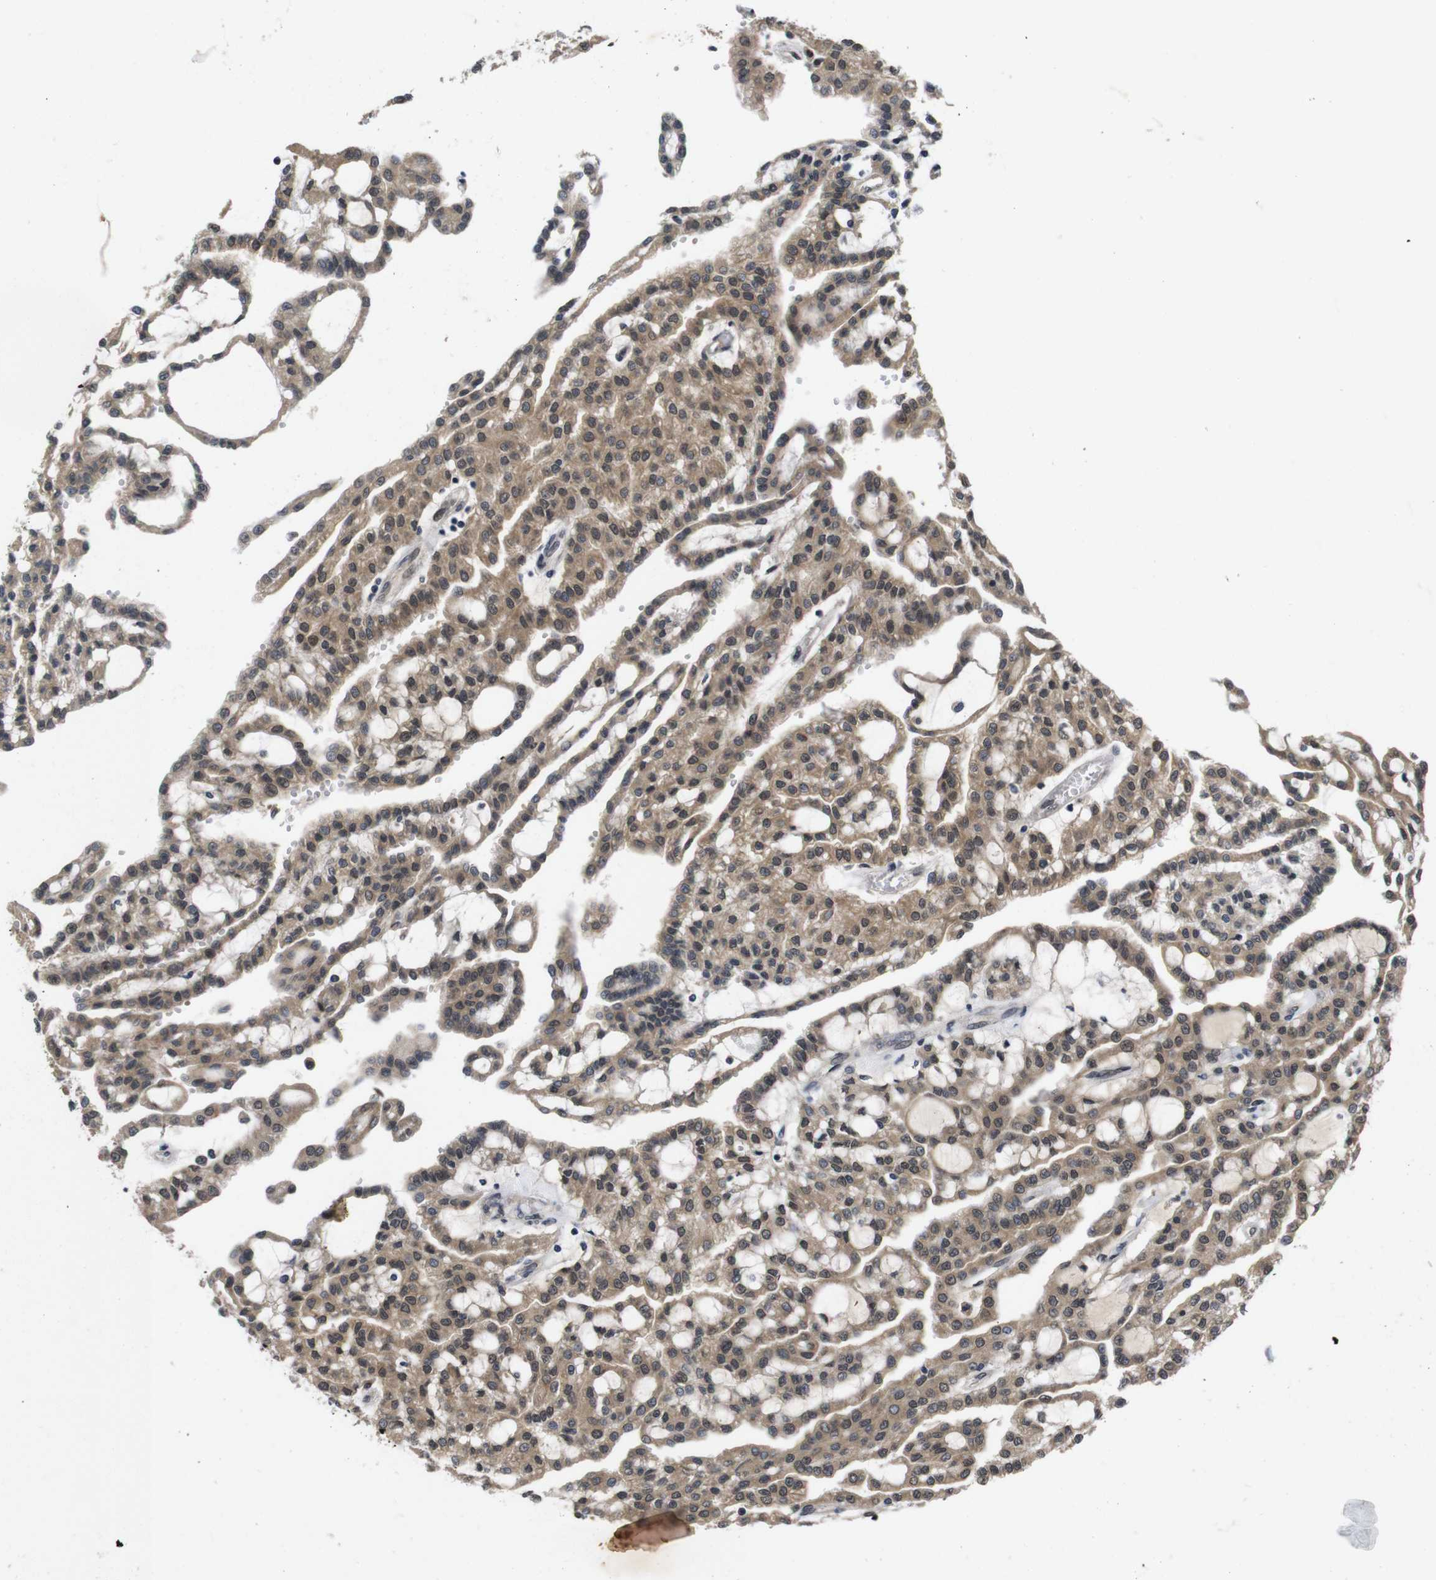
{"staining": {"intensity": "moderate", "quantity": ">75%", "location": "cytoplasmic/membranous,nuclear"}, "tissue": "renal cancer", "cell_type": "Tumor cells", "image_type": "cancer", "snomed": [{"axis": "morphology", "description": "Adenocarcinoma, NOS"}, {"axis": "topography", "description": "Kidney"}], "caption": "Adenocarcinoma (renal) was stained to show a protein in brown. There is medium levels of moderate cytoplasmic/membranous and nuclear positivity in approximately >75% of tumor cells.", "gene": "ZBTB46", "patient": {"sex": "male", "age": 63}}